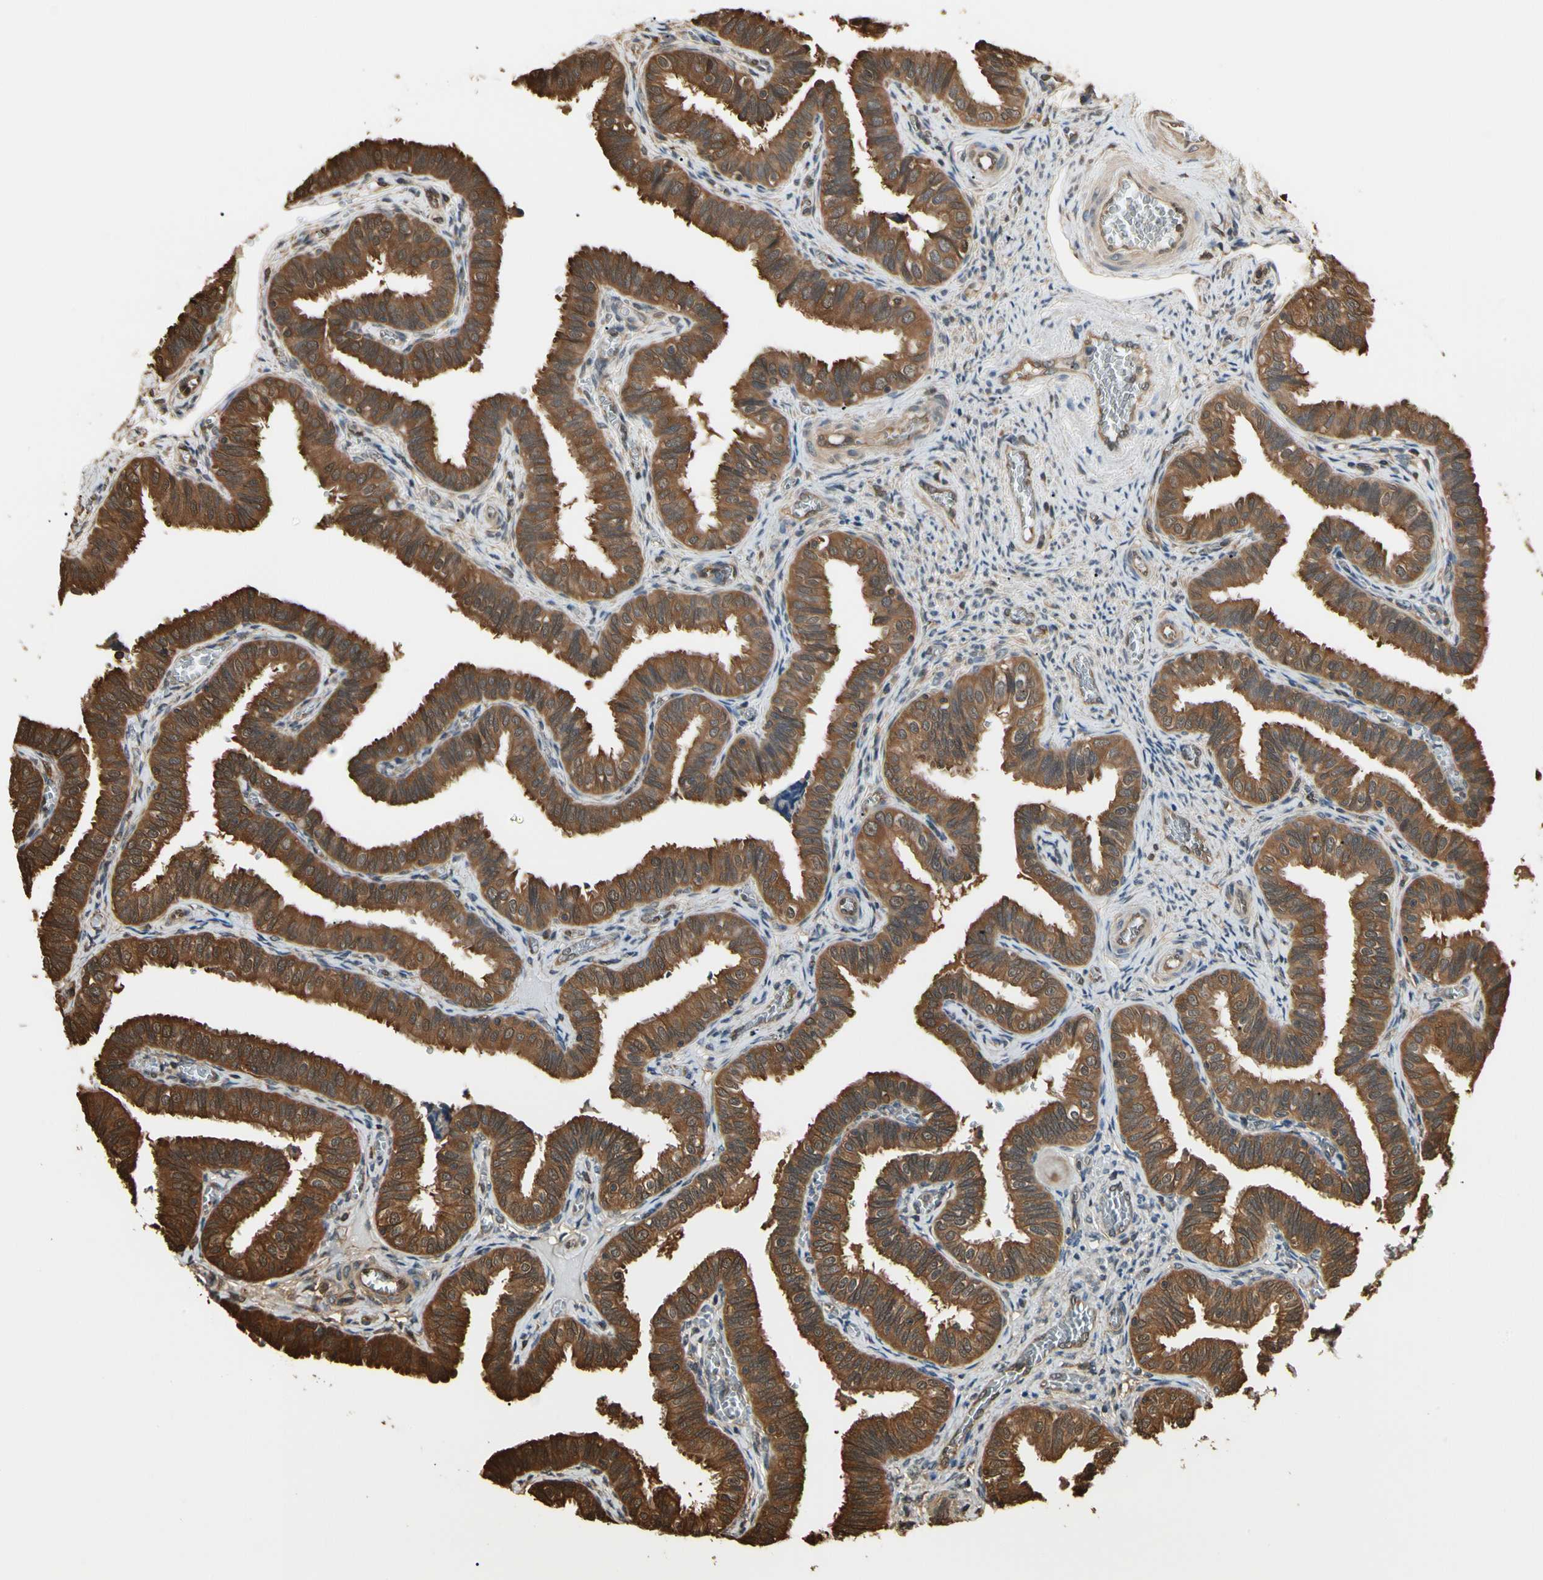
{"staining": {"intensity": "strong", "quantity": ">75%", "location": "cytoplasmic/membranous"}, "tissue": "fallopian tube", "cell_type": "Glandular cells", "image_type": "normal", "snomed": [{"axis": "morphology", "description": "Normal tissue, NOS"}, {"axis": "topography", "description": "Fallopian tube"}], "caption": "Immunohistochemistry of benign fallopian tube reveals high levels of strong cytoplasmic/membranous expression in about >75% of glandular cells.", "gene": "YWHAE", "patient": {"sex": "female", "age": 46}}